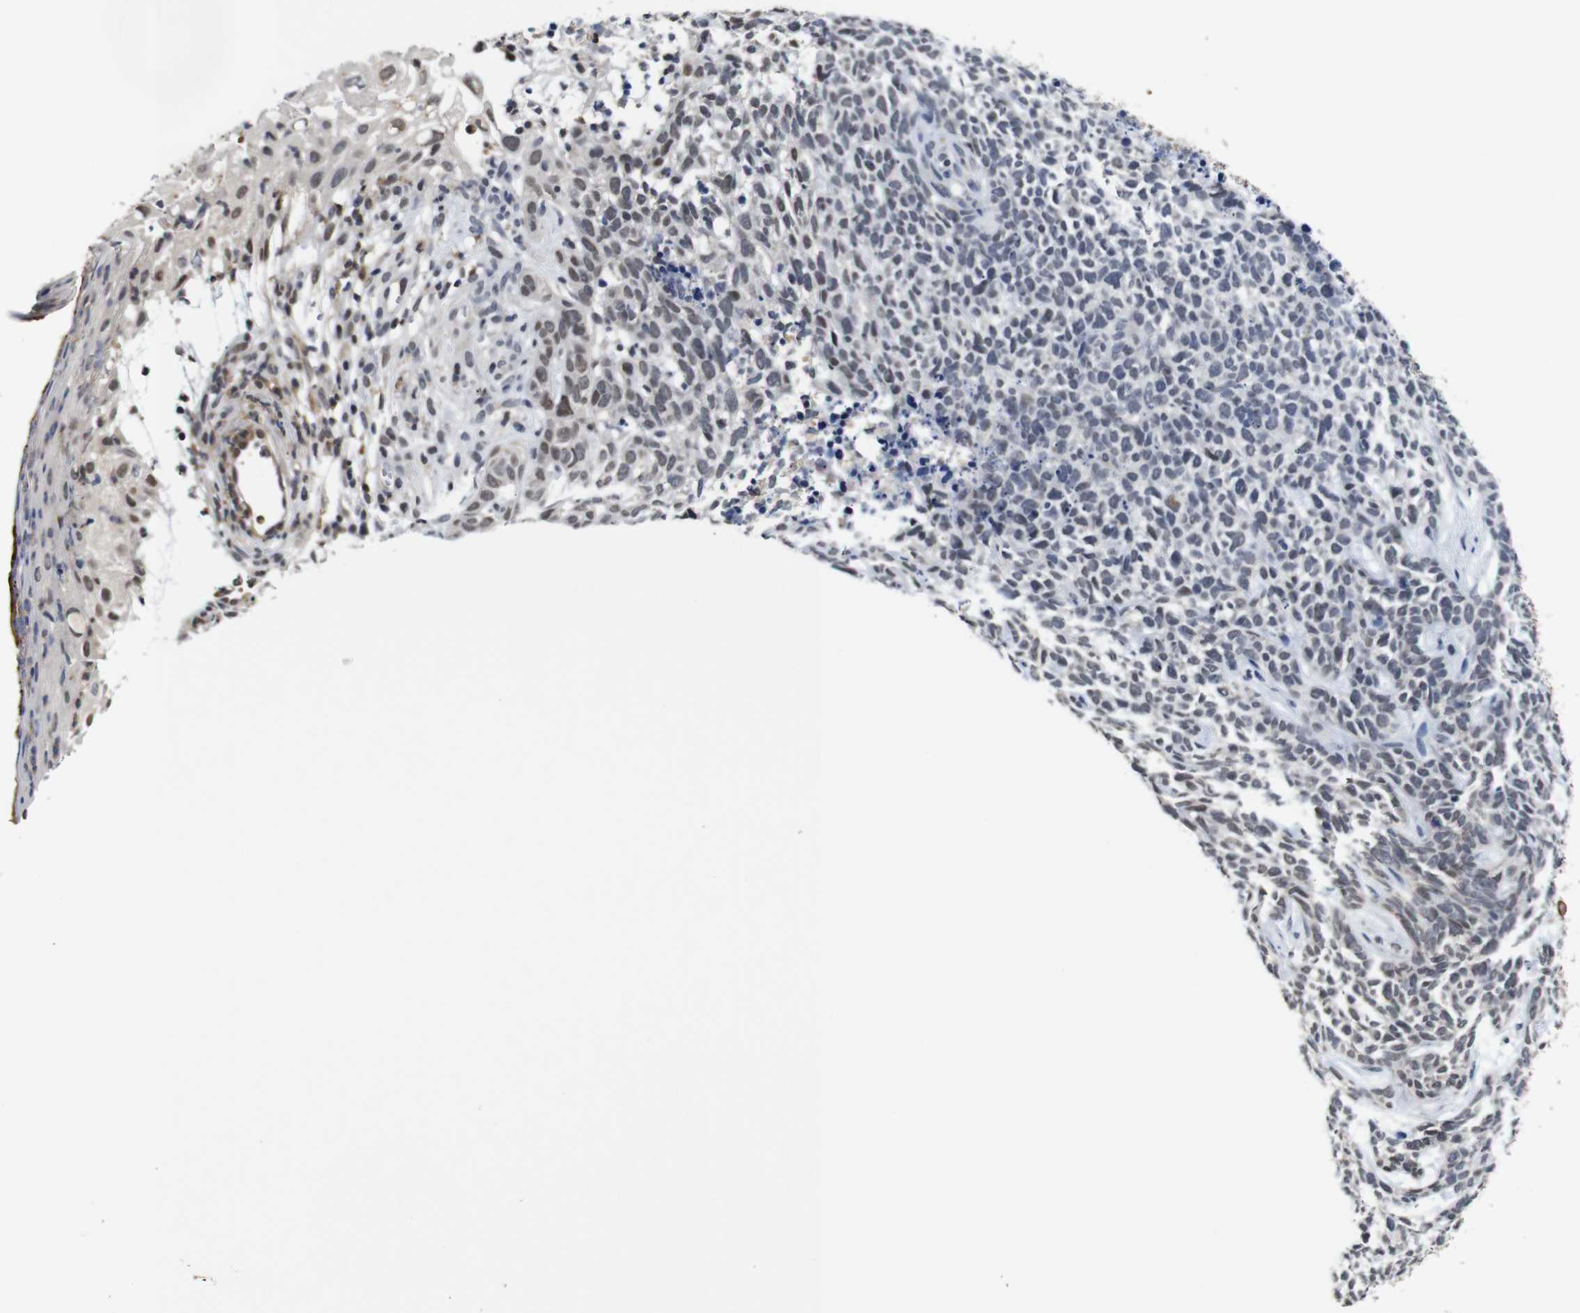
{"staining": {"intensity": "weak", "quantity": "25%-75%", "location": "nuclear"}, "tissue": "skin cancer", "cell_type": "Tumor cells", "image_type": "cancer", "snomed": [{"axis": "morphology", "description": "Basal cell carcinoma"}, {"axis": "topography", "description": "Skin"}], "caption": "Immunohistochemical staining of skin cancer reveals low levels of weak nuclear protein staining in about 25%-75% of tumor cells. (DAB (3,3'-diaminobenzidine) IHC, brown staining for protein, blue staining for nuclei).", "gene": "NTRK3", "patient": {"sex": "female", "age": 84}}